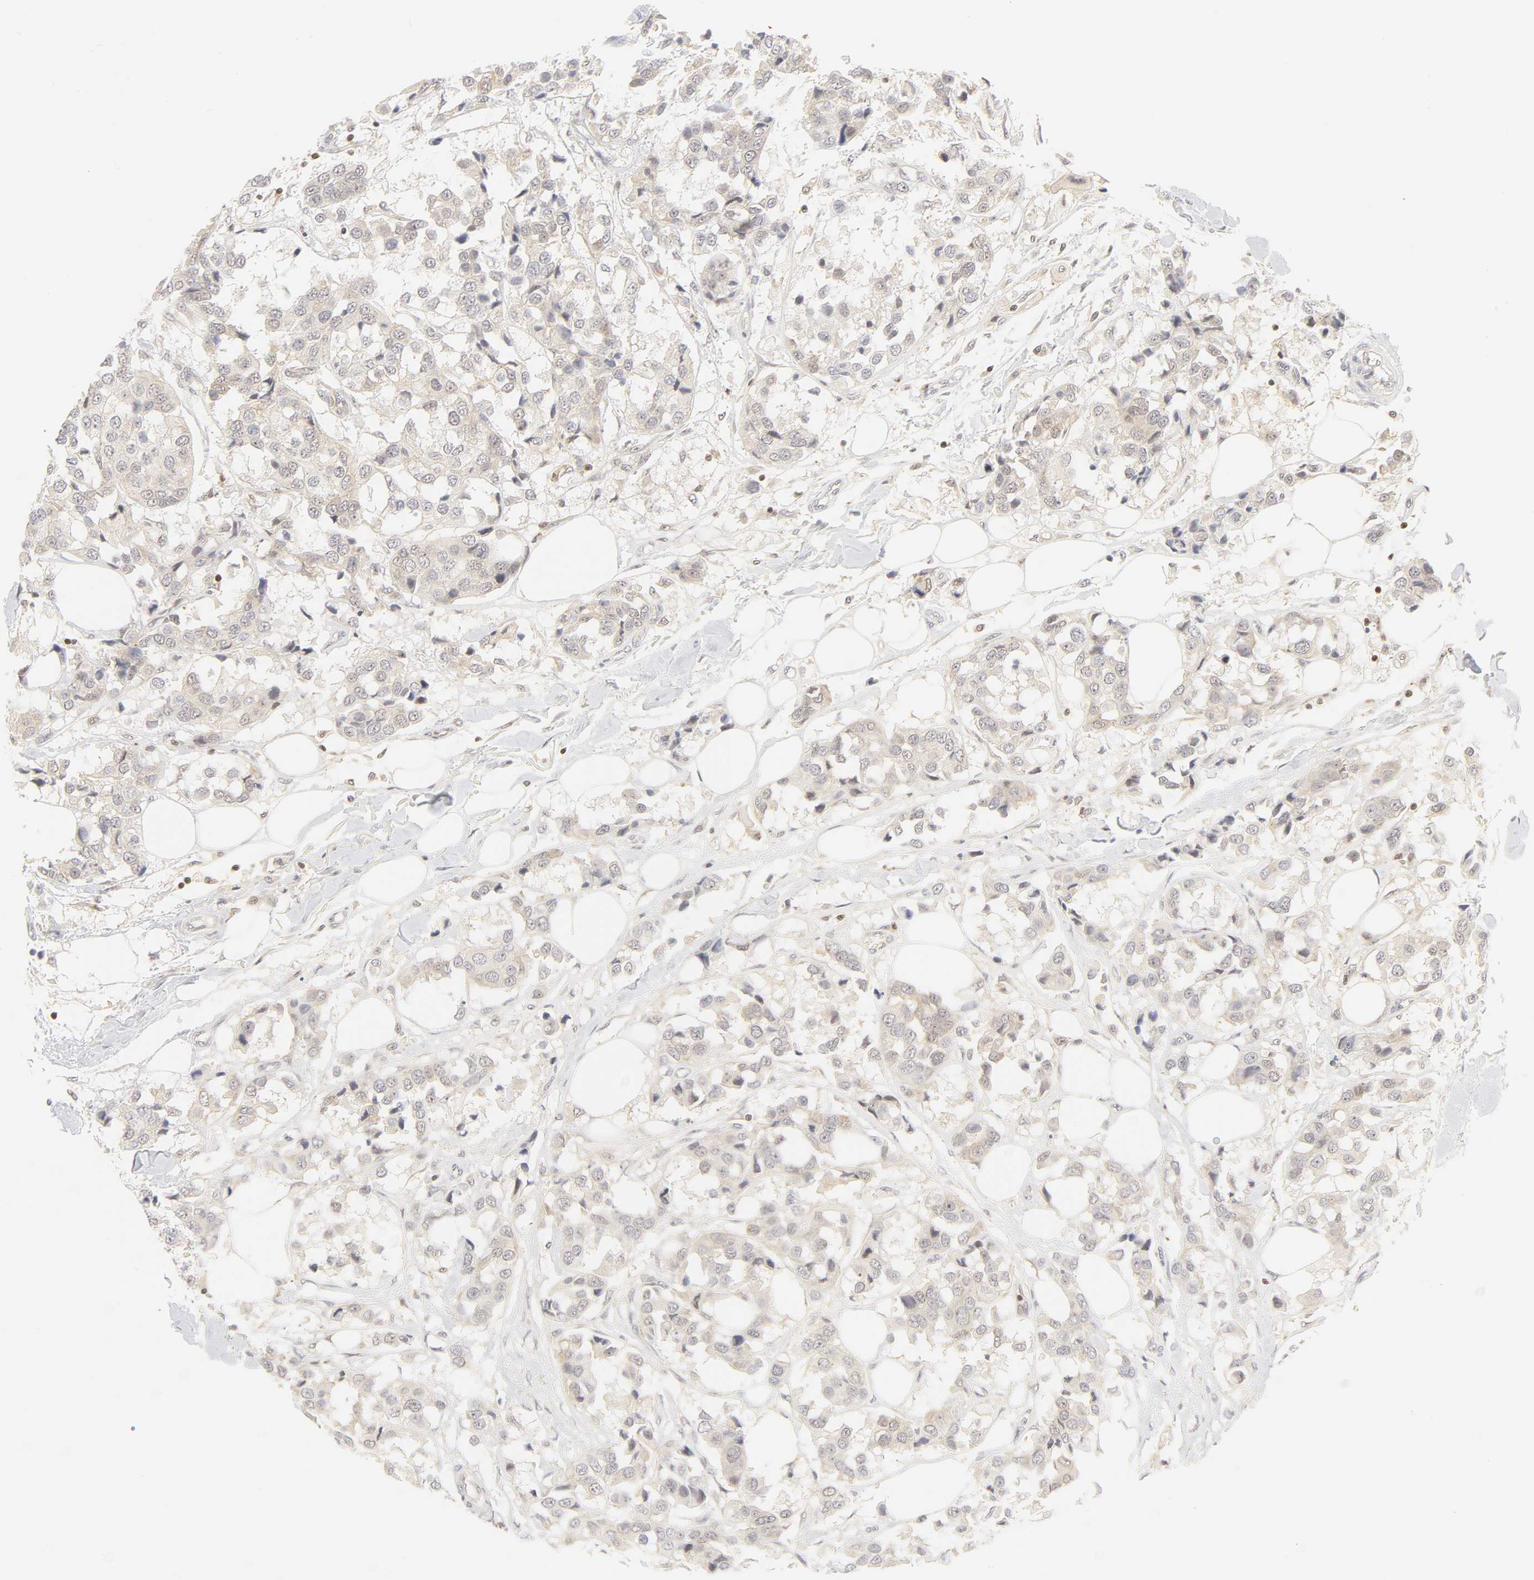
{"staining": {"intensity": "weak", "quantity": "<25%", "location": "cytoplasmic/membranous"}, "tissue": "breast cancer", "cell_type": "Tumor cells", "image_type": "cancer", "snomed": [{"axis": "morphology", "description": "Duct carcinoma"}, {"axis": "topography", "description": "Breast"}], "caption": "Photomicrograph shows no significant protein positivity in tumor cells of breast cancer. (DAB IHC with hematoxylin counter stain).", "gene": "KIF2A", "patient": {"sex": "female", "age": 80}}